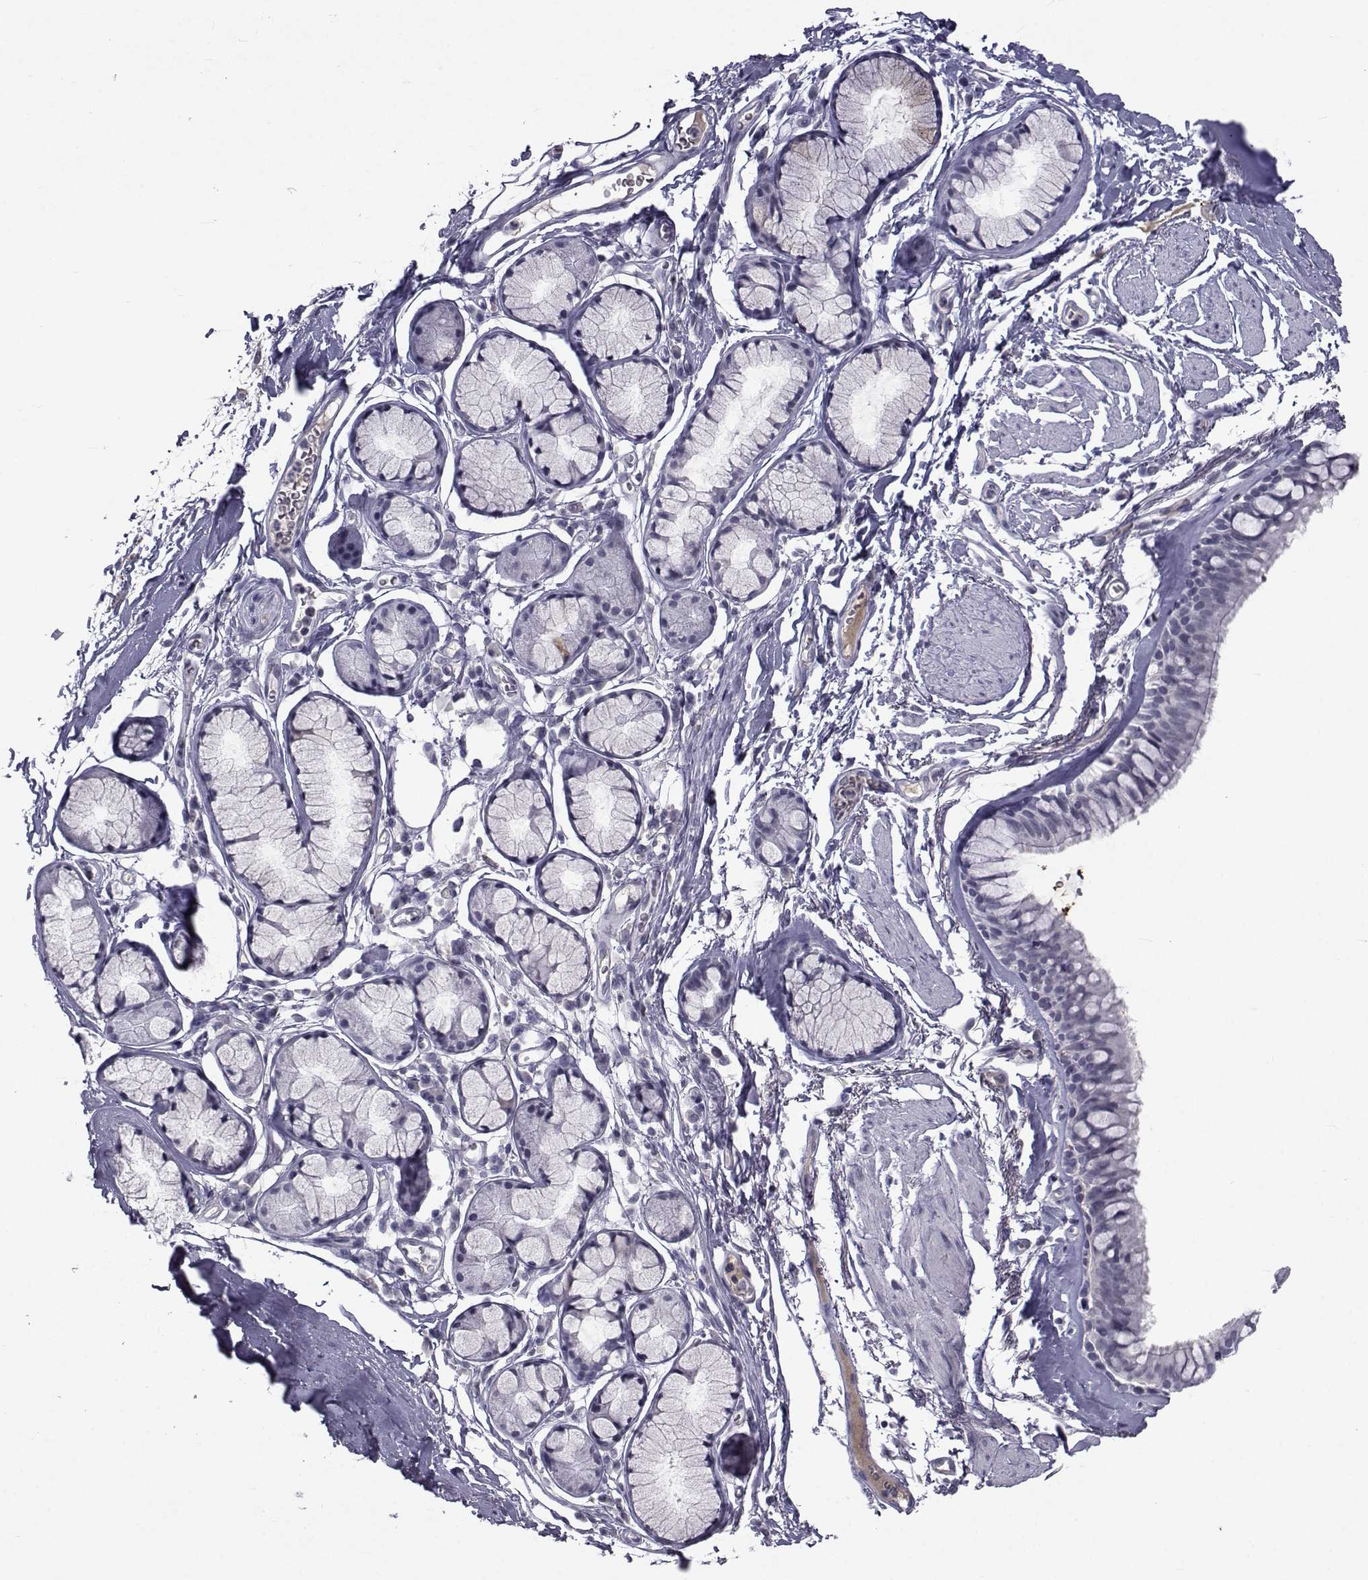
{"staining": {"intensity": "negative", "quantity": "none", "location": "none"}, "tissue": "bronchus", "cell_type": "Respiratory epithelial cells", "image_type": "normal", "snomed": [{"axis": "morphology", "description": "Normal tissue, NOS"}, {"axis": "morphology", "description": "Squamous cell carcinoma, NOS"}, {"axis": "topography", "description": "Cartilage tissue"}, {"axis": "topography", "description": "Bronchus"}], "caption": "Human bronchus stained for a protein using IHC reveals no positivity in respiratory epithelial cells.", "gene": "PAX2", "patient": {"sex": "male", "age": 72}}